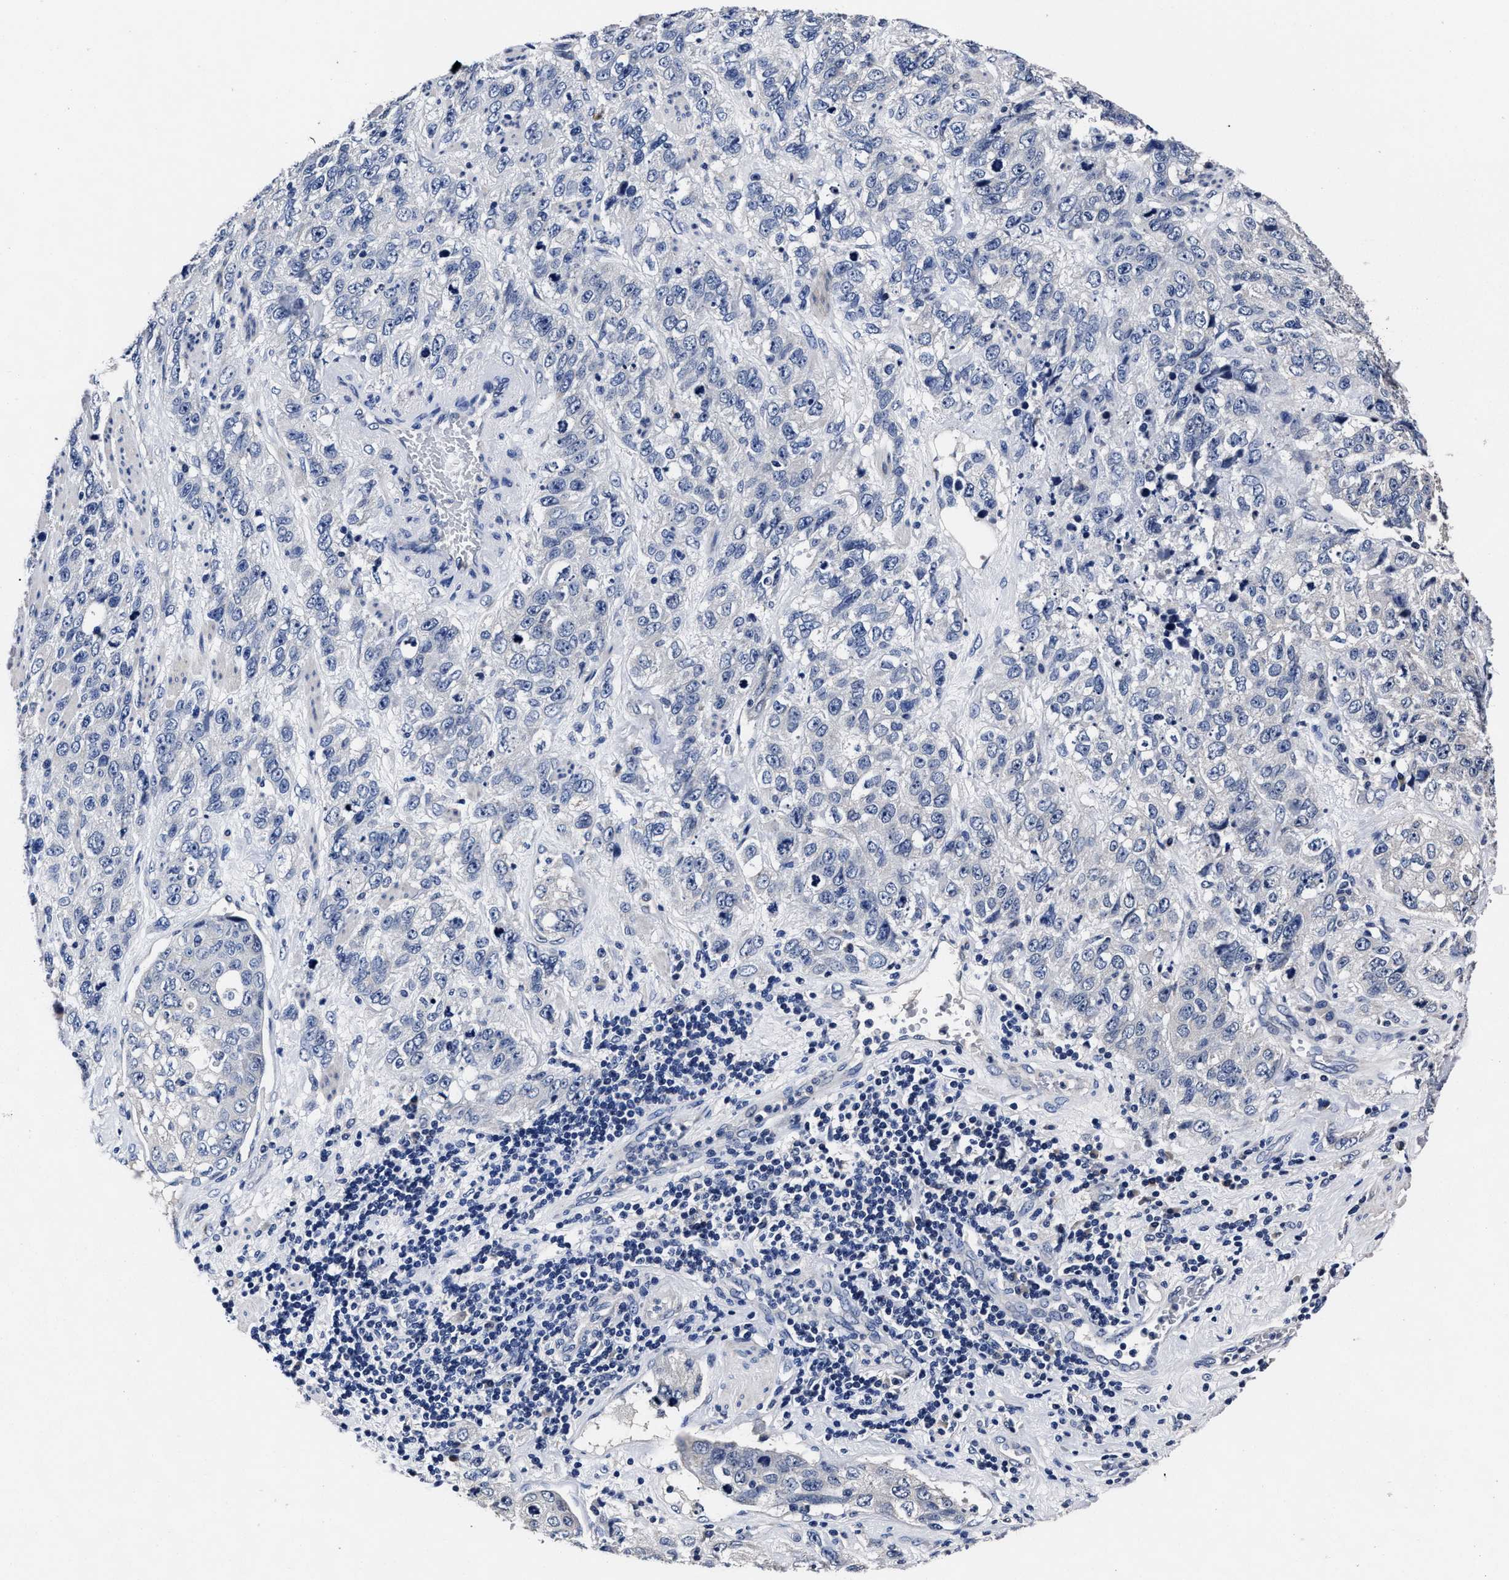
{"staining": {"intensity": "negative", "quantity": "none", "location": "none"}, "tissue": "stomach cancer", "cell_type": "Tumor cells", "image_type": "cancer", "snomed": [{"axis": "morphology", "description": "Adenocarcinoma, NOS"}, {"axis": "topography", "description": "Stomach"}], "caption": "High magnification brightfield microscopy of stomach cancer (adenocarcinoma) stained with DAB (3,3'-diaminobenzidine) (brown) and counterstained with hematoxylin (blue): tumor cells show no significant positivity.", "gene": "OLFML2A", "patient": {"sex": "male", "age": 48}}